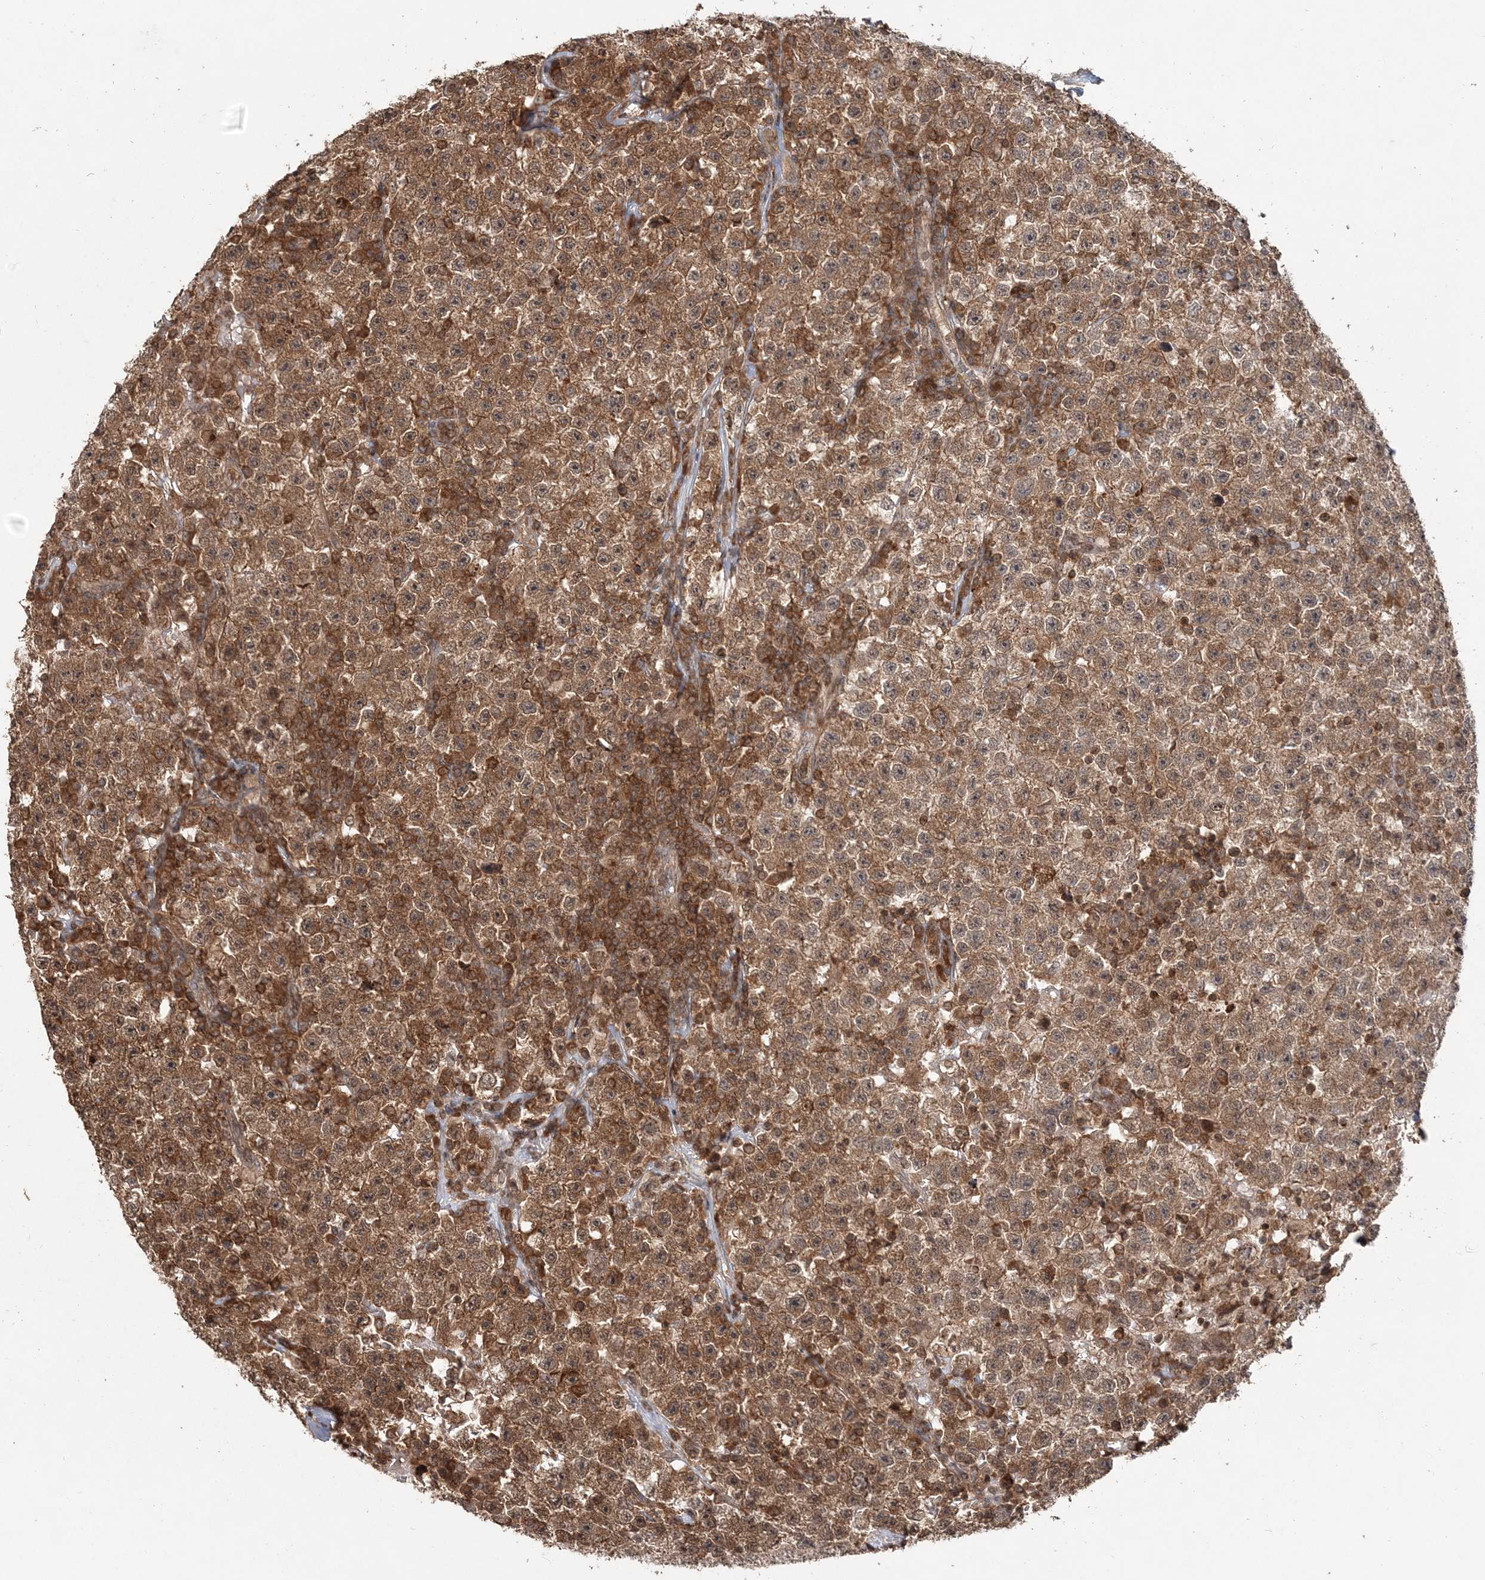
{"staining": {"intensity": "moderate", "quantity": ">75%", "location": "cytoplasmic/membranous"}, "tissue": "testis cancer", "cell_type": "Tumor cells", "image_type": "cancer", "snomed": [{"axis": "morphology", "description": "Seminoma, NOS"}, {"axis": "topography", "description": "Testis"}], "caption": "Immunohistochemistry (IHC) photomicrograph of testis seminoma stained for a protein (brown), which reveals medium levels of moderate cytoplasmic/membranous positivity in about >75% of tumor cells.", "gene": "CAB39", "patient": {"sex": "male", "age": 22}}